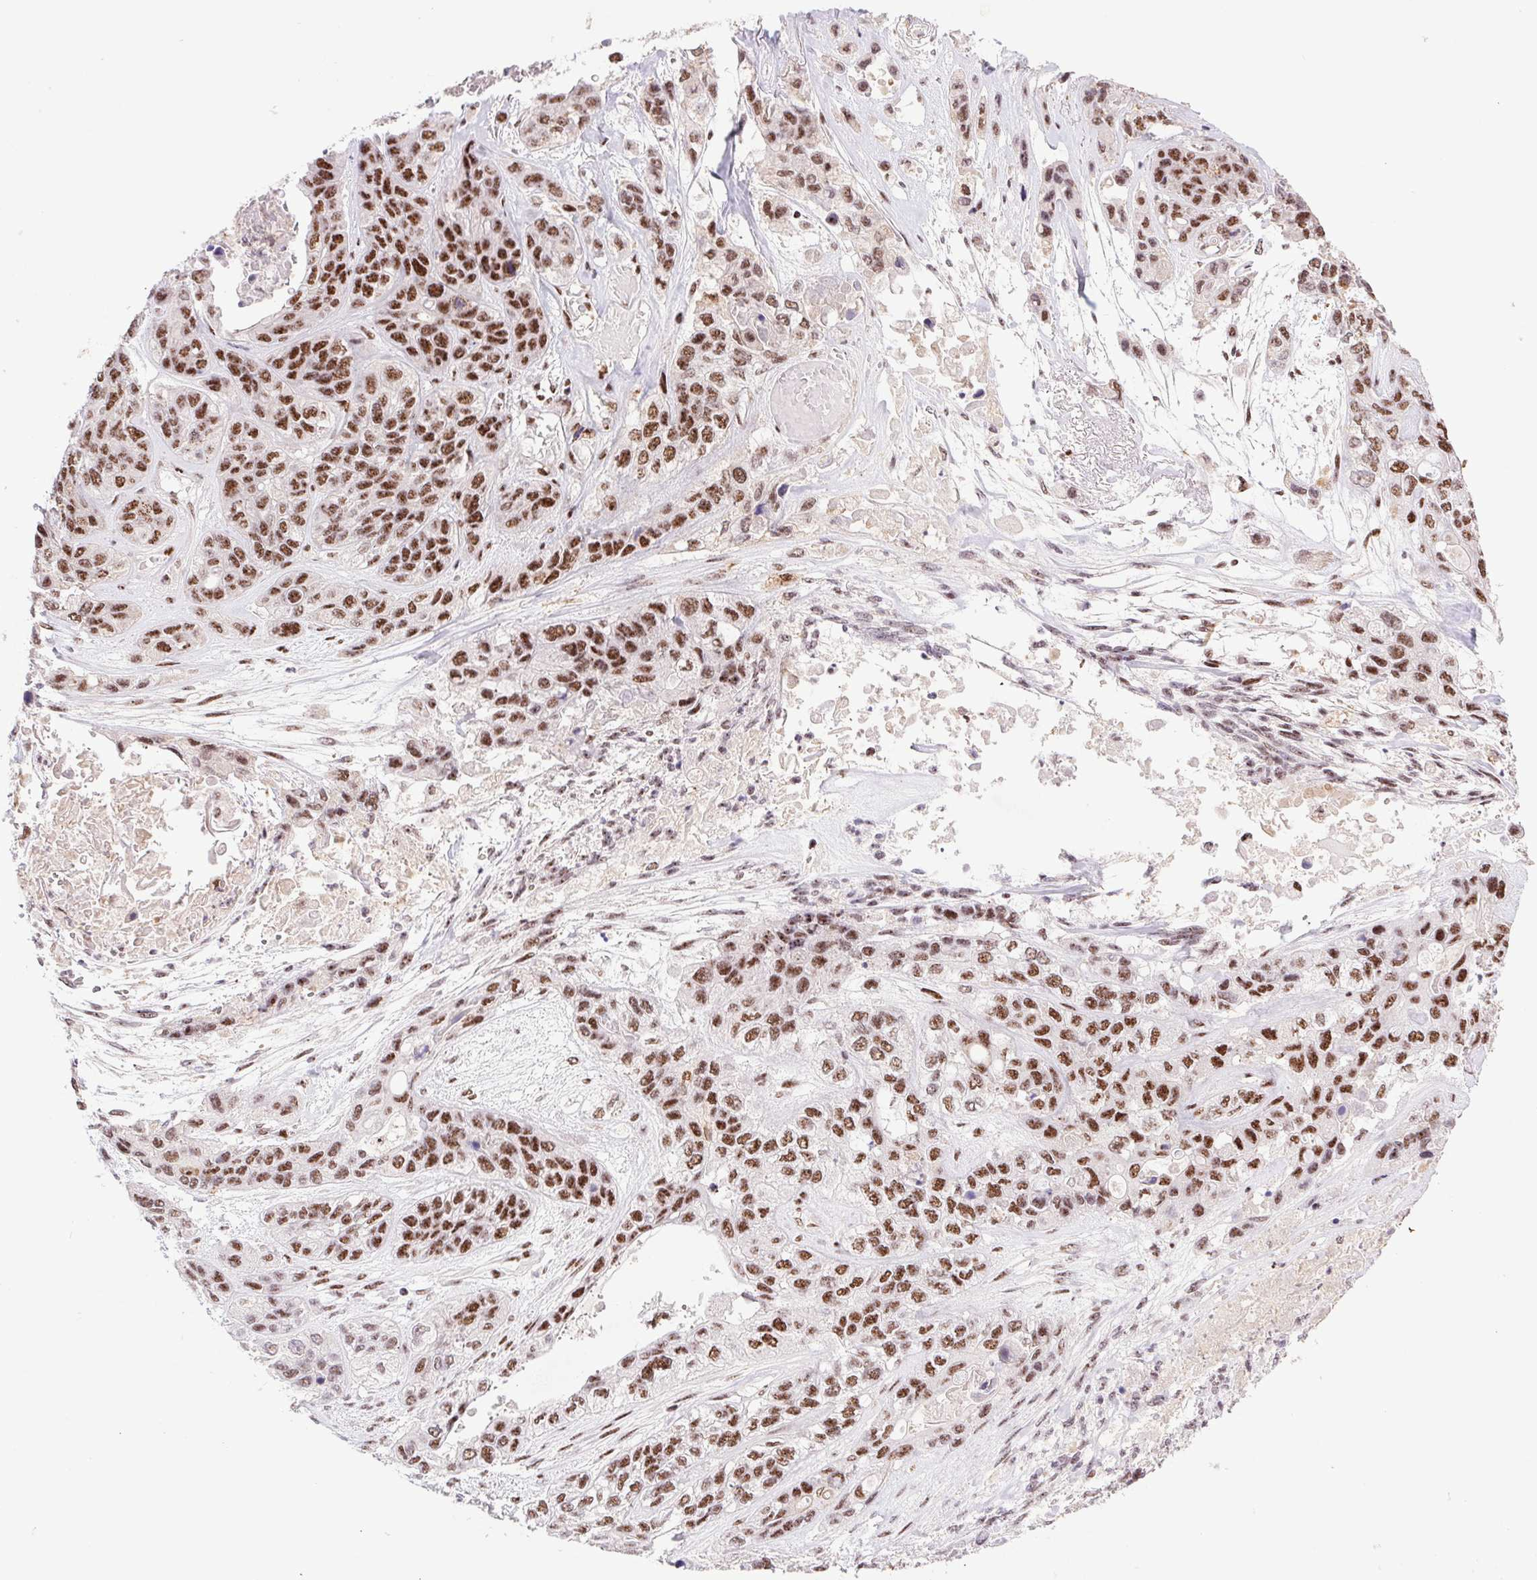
{"staining": {"intensity": "moderate", "quantity": ">75%", "location": "nuclear"}, "tissue": "lung cancer", "cell_type": "Tumor cells", "image_type": "cancer", "snomed": [{"axis": "morphology", "description": "Squamous cell carcinoma, NOS"}, {"axis": "topography", "description": "Lung"}], "caption": "Protein staining by immunohistochemistry exhibits moderate nuclear expression in about >75% of tumor cells in lung cancer.", "gene": "LDLRAD4", "patient": {"sex": "female", "age": 70}}